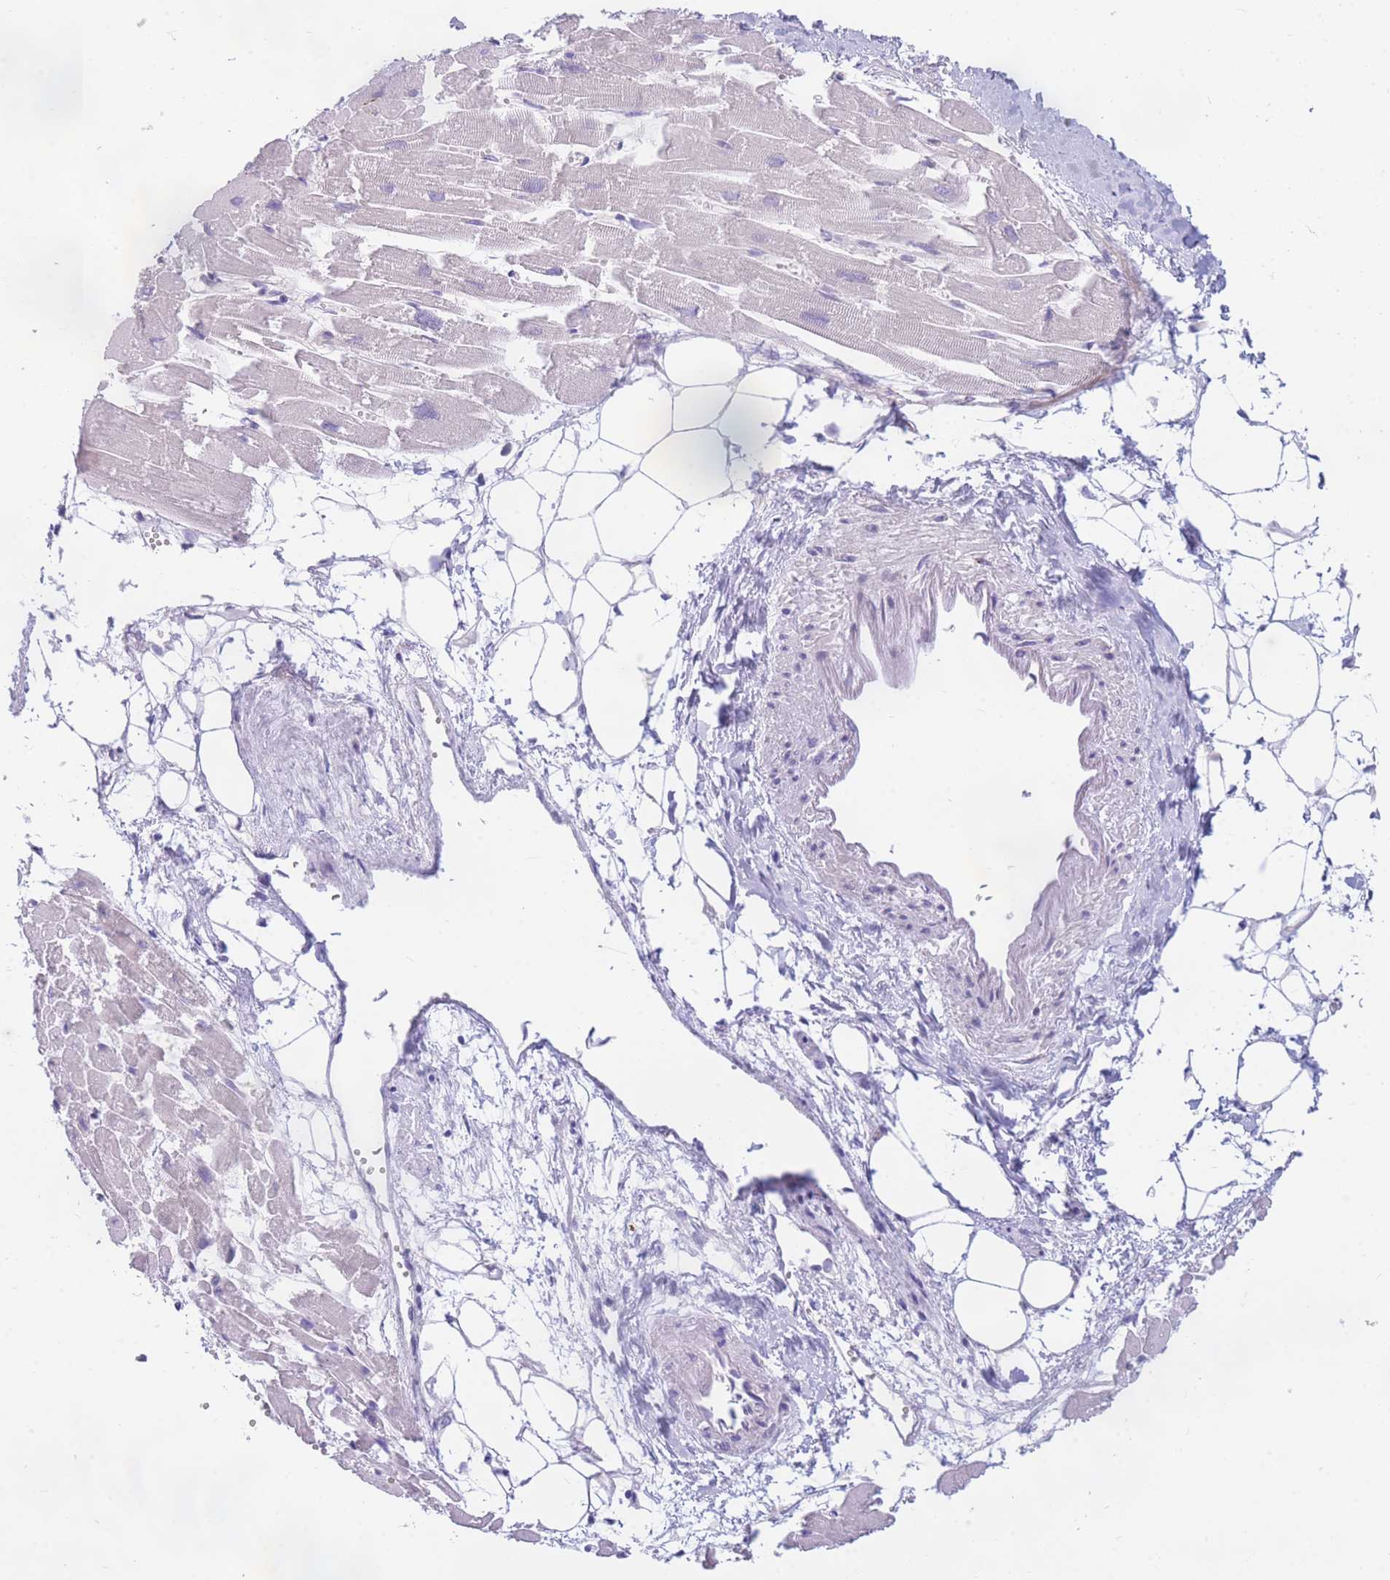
{"staining": {"intensity": "negative", "quantity": "none", "location": "none"}, "tissue": "heart muscle", "cell_type": "Cardiomyocytes", "image_type": "normal", "snomed": [{"axis": "morphology", "description": "Normal tissue, NOS"}, {"axis": "topography", "description": "Heart"}], "caption": "Image shows no significant protein positivity in cardiomyocytes of normal heart muscle.", "gene": "DDX49", "patient": {"sex": "female", "age": 64}}